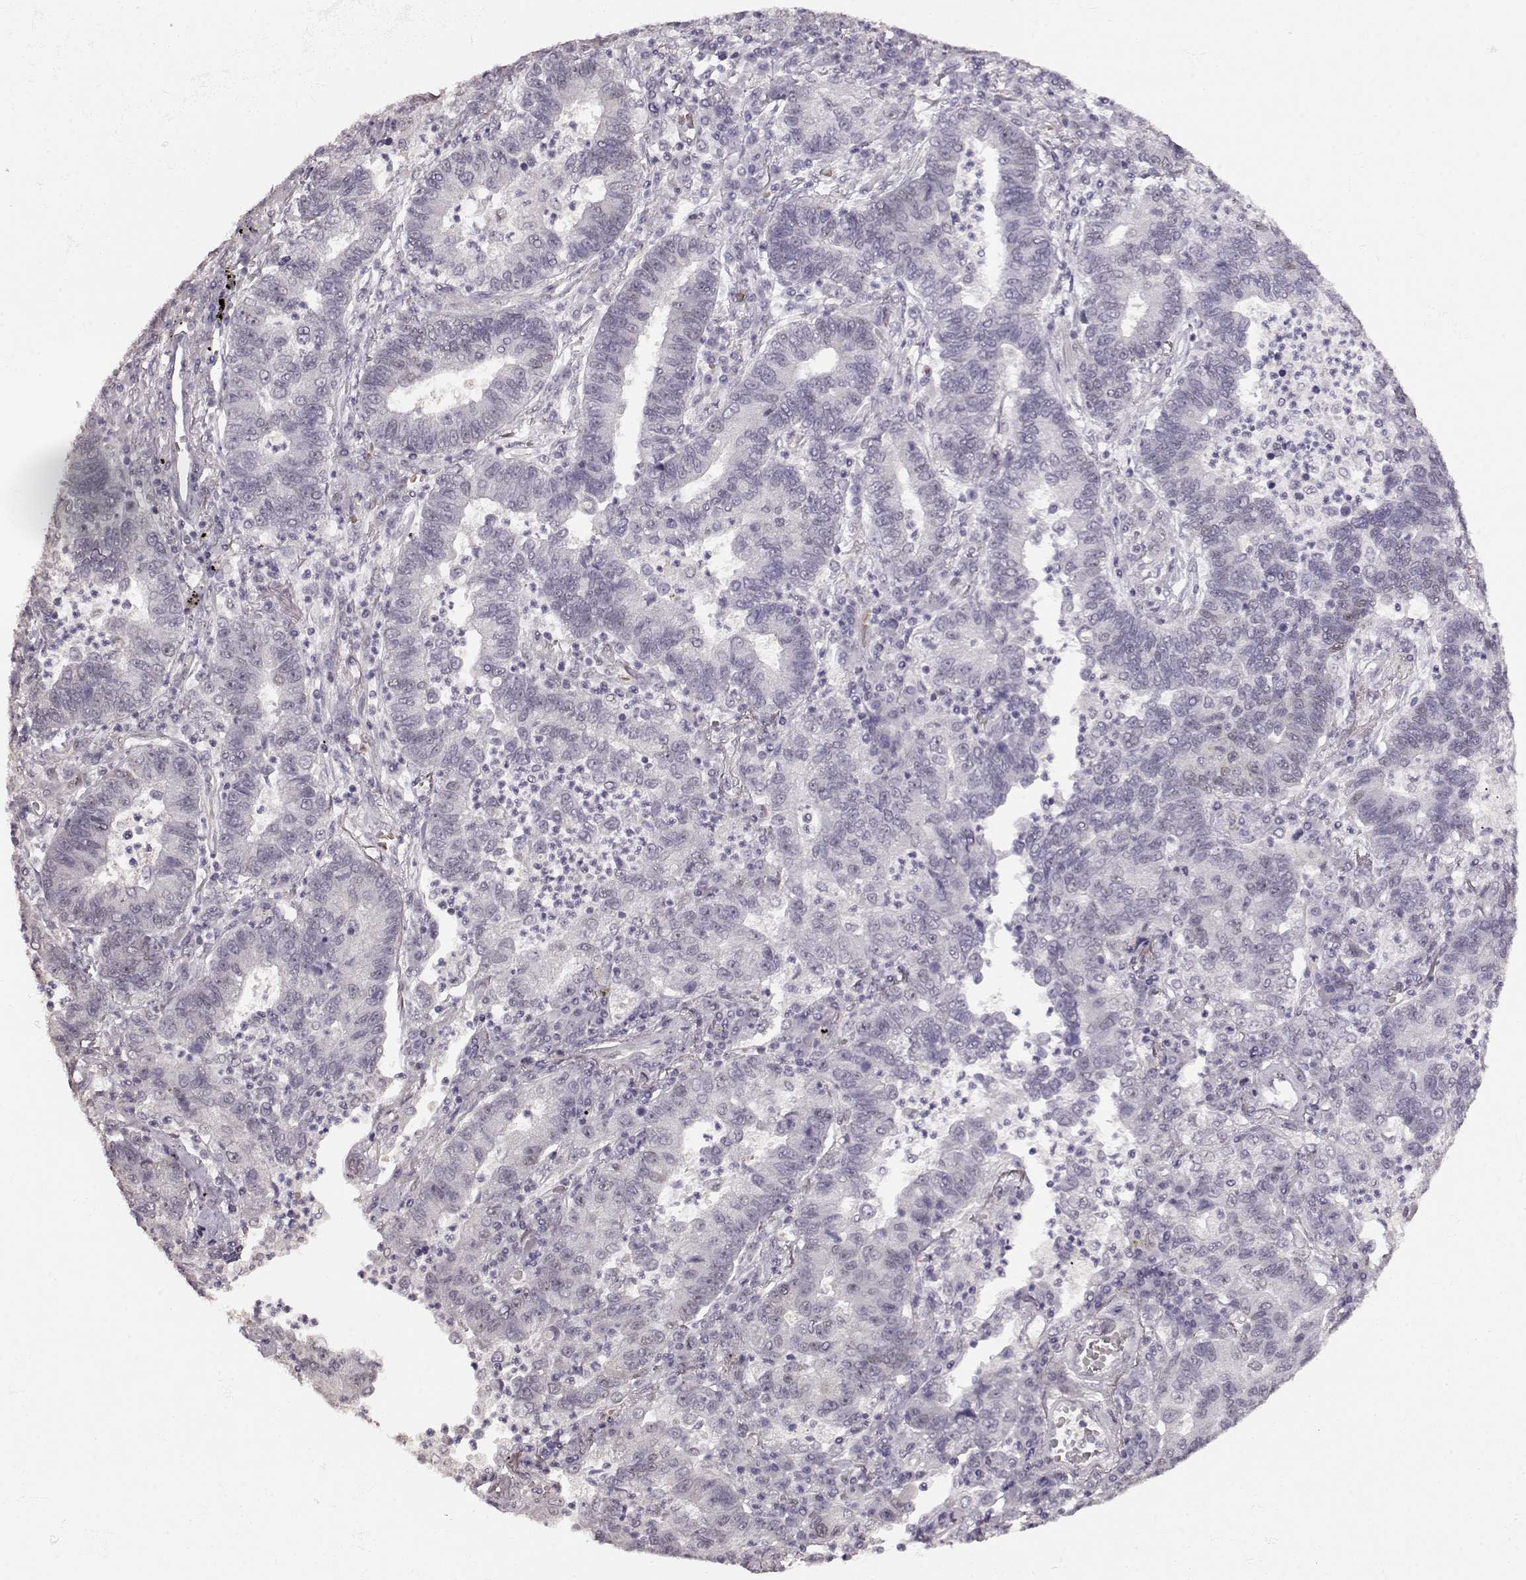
{"staining": {"intensity": "negative", "quantity": "none", "location": "none"}, "tissue": "lung cancer", "cell_type": "Tumor cells", "image_type": "cancer", "snomed": [{"axis": "morphology", "description": "Adenocarcinoma, NOS"}, {"axis": "topography", "description": "Lung"}], "caption": "Immunohistochemistry image of neoplastic tissue: lung cancer (adenocarcinoma) stained with DAB reveals no significant protein expression in tumor cells.", "gene": "PCP4", "patient": {"sex": "female", "age": 57}}